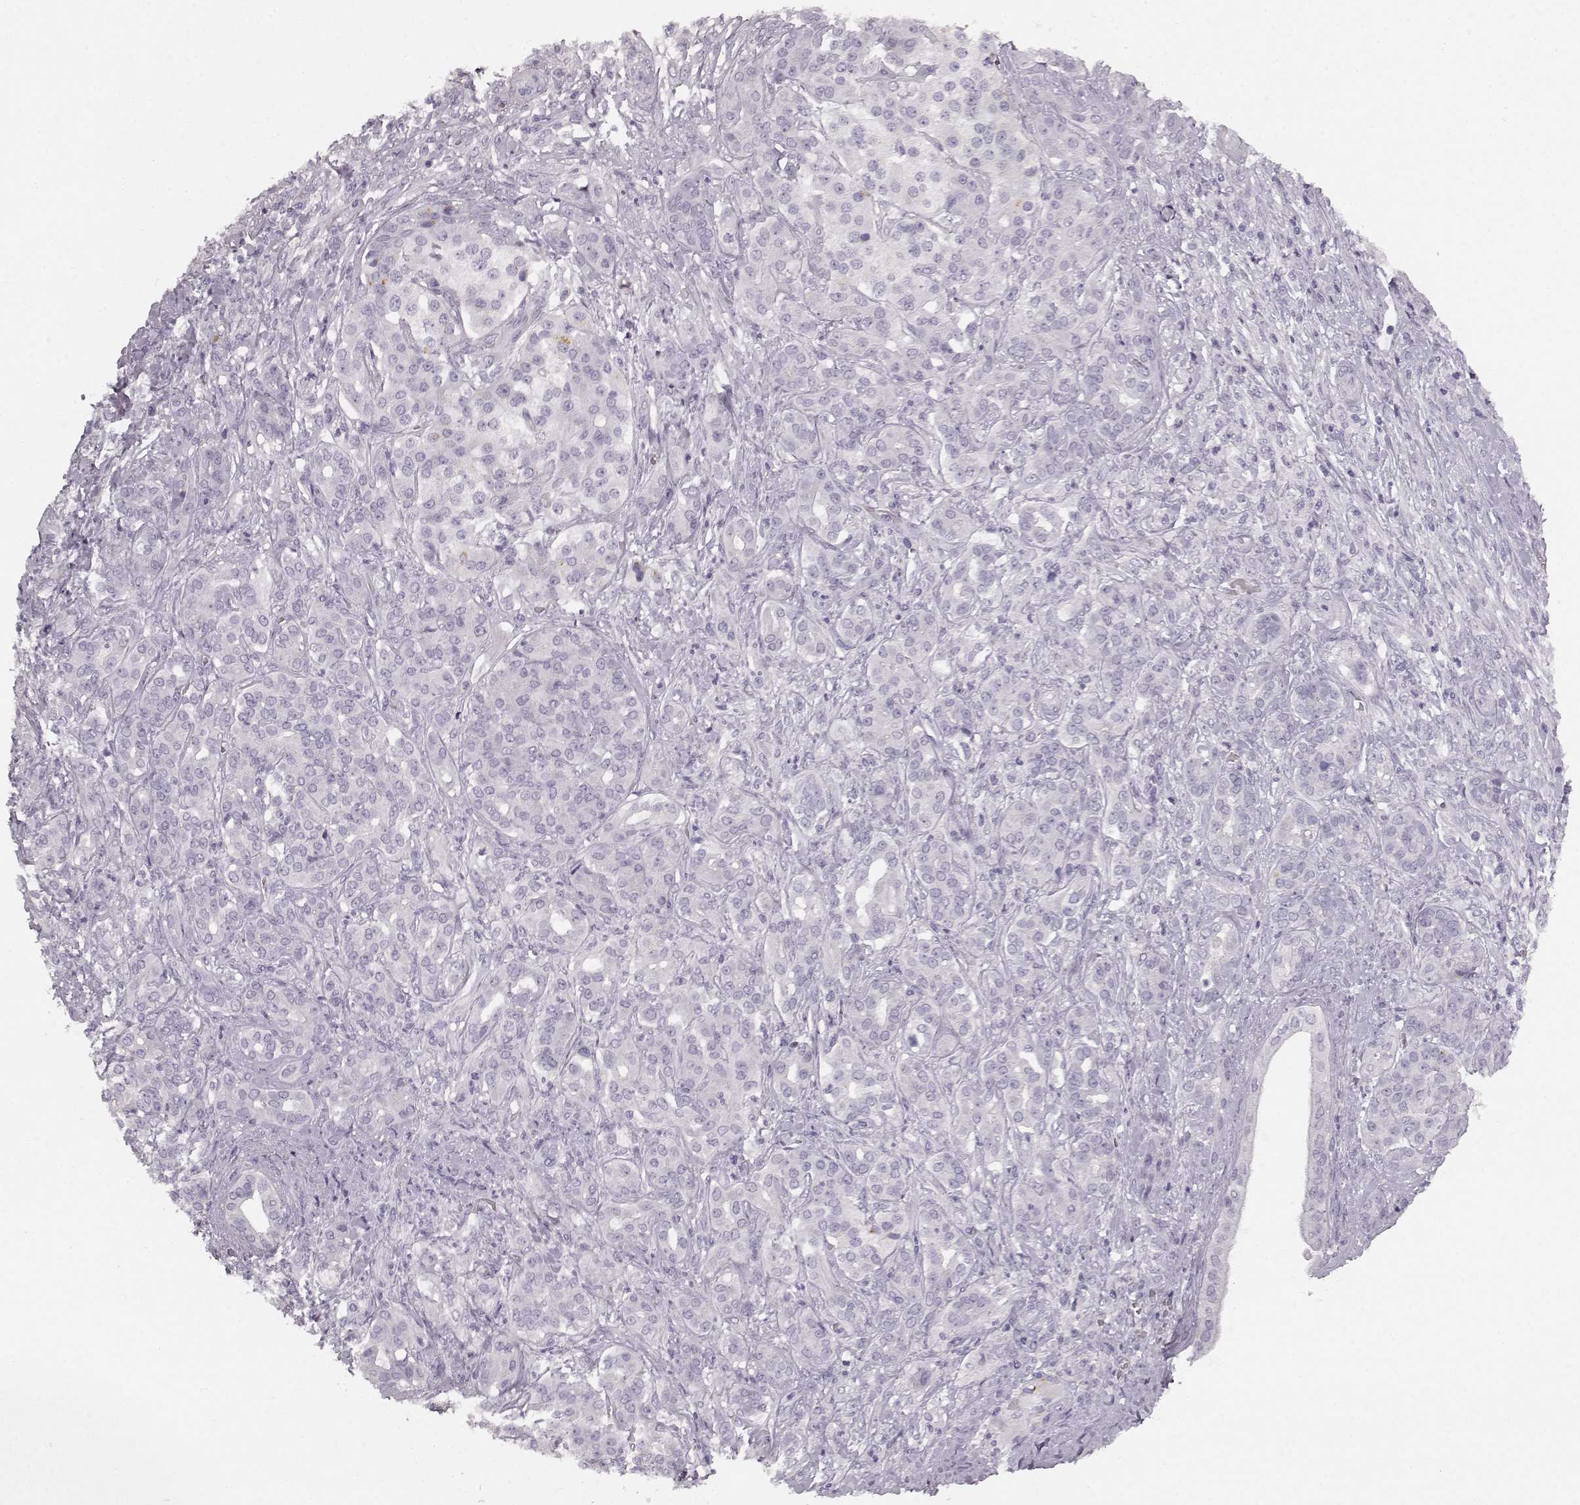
{"staining": {"intensity": "negative", "quantity": "none", "location": "none"}, "tissue": "pancreatic cancer", "cell_type": "Tumor cells", "image_type": "cancer", "snomed": [{"axis": "morphology", "description": "Normal tissue, NOS"}, {"axis": "morphology", "description": "Inflammation, NOS"}, {"axis": "morphology", "description": "Adenocarcinoma, NOS"}, {"axis": "topography", "description": "Pancreas"}], "caption": "A micrograph of human pancreatic adenocarcinoma is negative for staining in tumor cells.", "gene": "KIAA0319", "patient": {"sex": "male", "age": 57}}